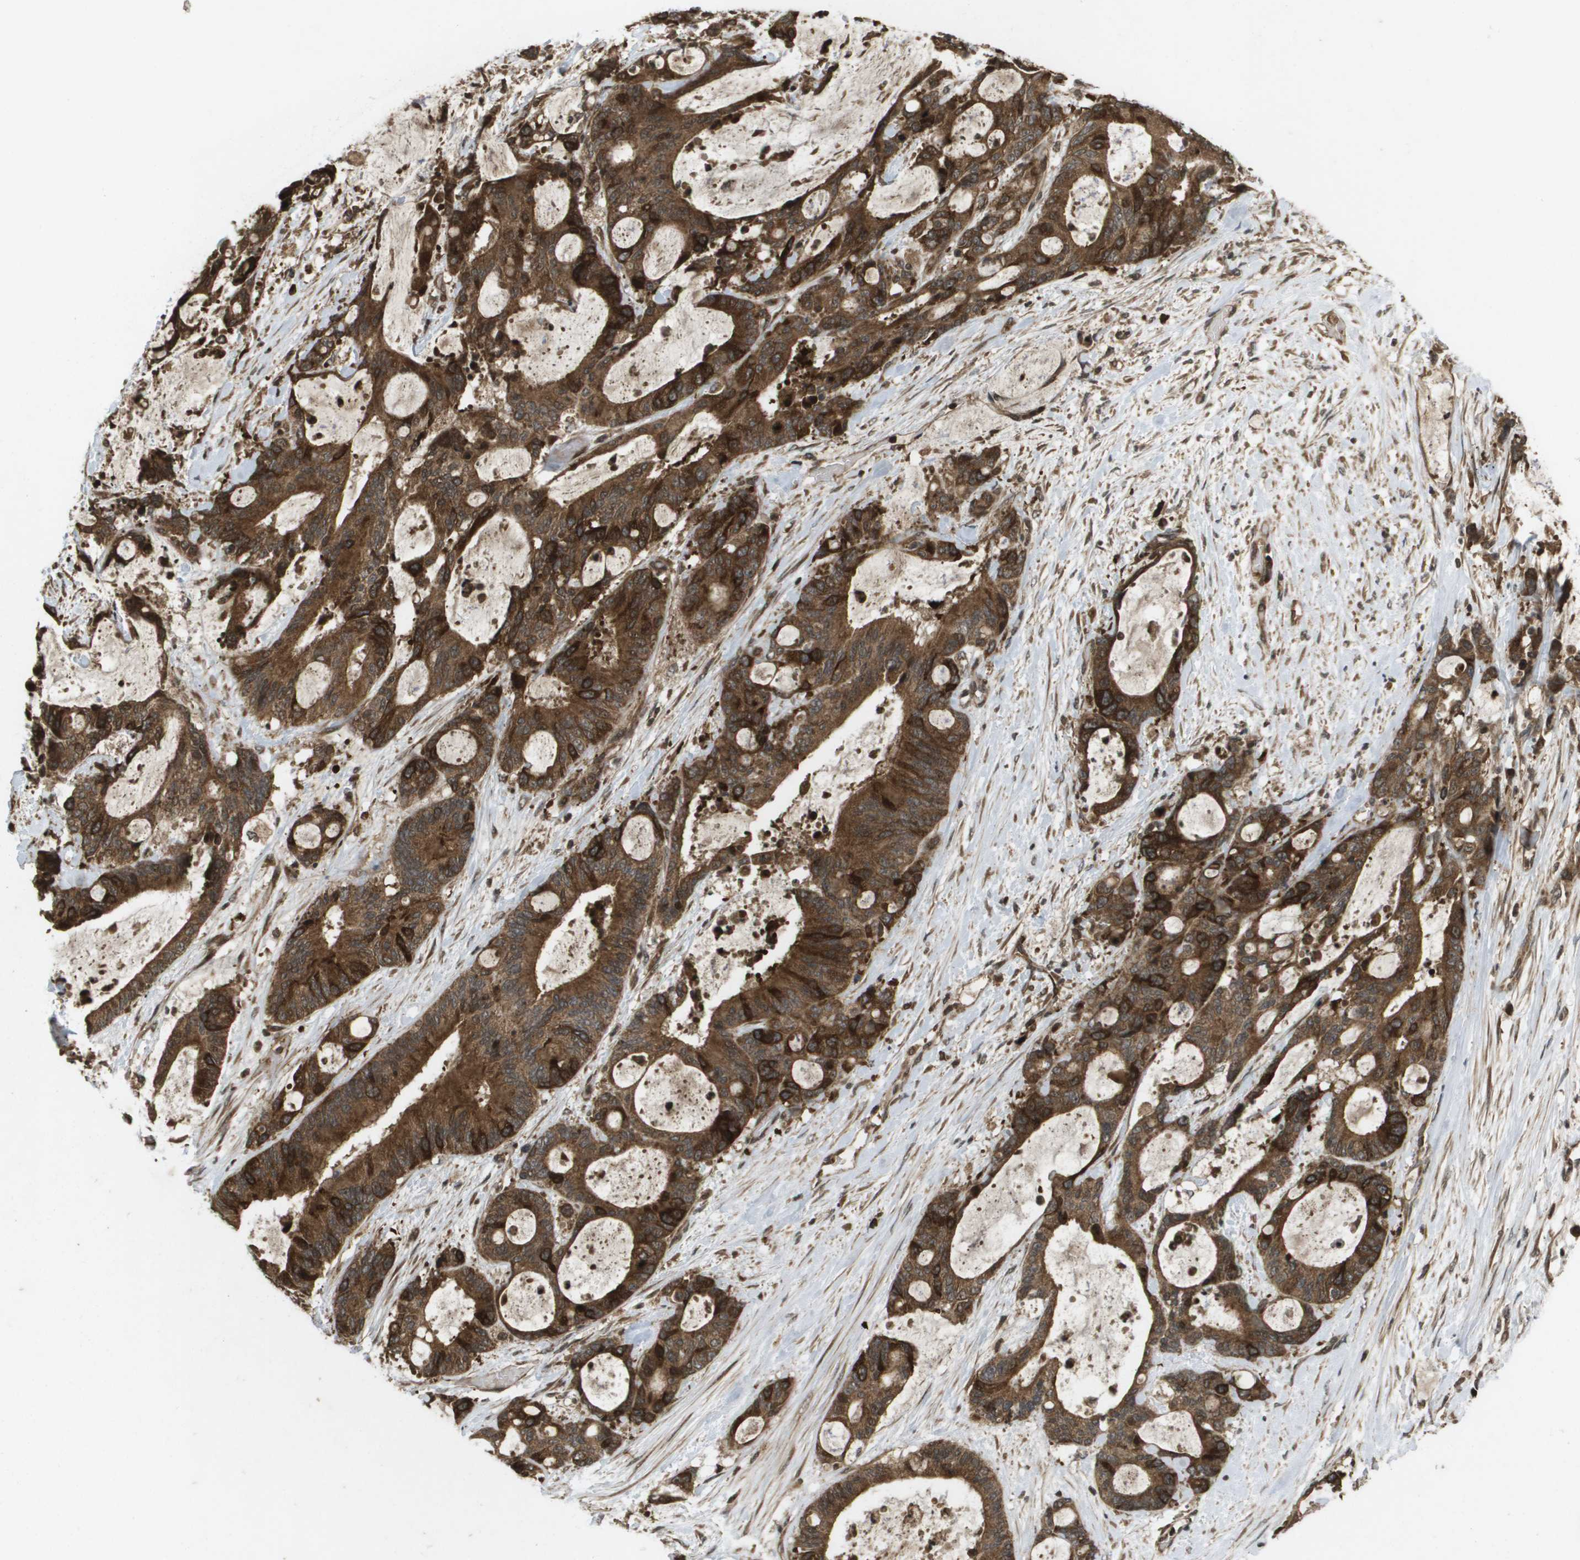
{"staining": {"intensity": "strong", "quantity": ">75%", "location": "cytoplasmic/membranous"}, "tissue": "liver cancer", "cell_type": "Tumor cells", "image_type": "cancer", "snomed": [{"axis": "morphology", "description": "Cholangiocarcinoma"}, {"axis": "topography", "description": "Liver"}], "caption": "A photomicrograph showing strong cytoplasmic/membranous staining in approximately >75% of tumor cells in liver cholangiocarcinoma, as visualized by brown immunohistochemical staining.", "gene": "KIF11", "patient": {"sex": "female", "age": 73}}